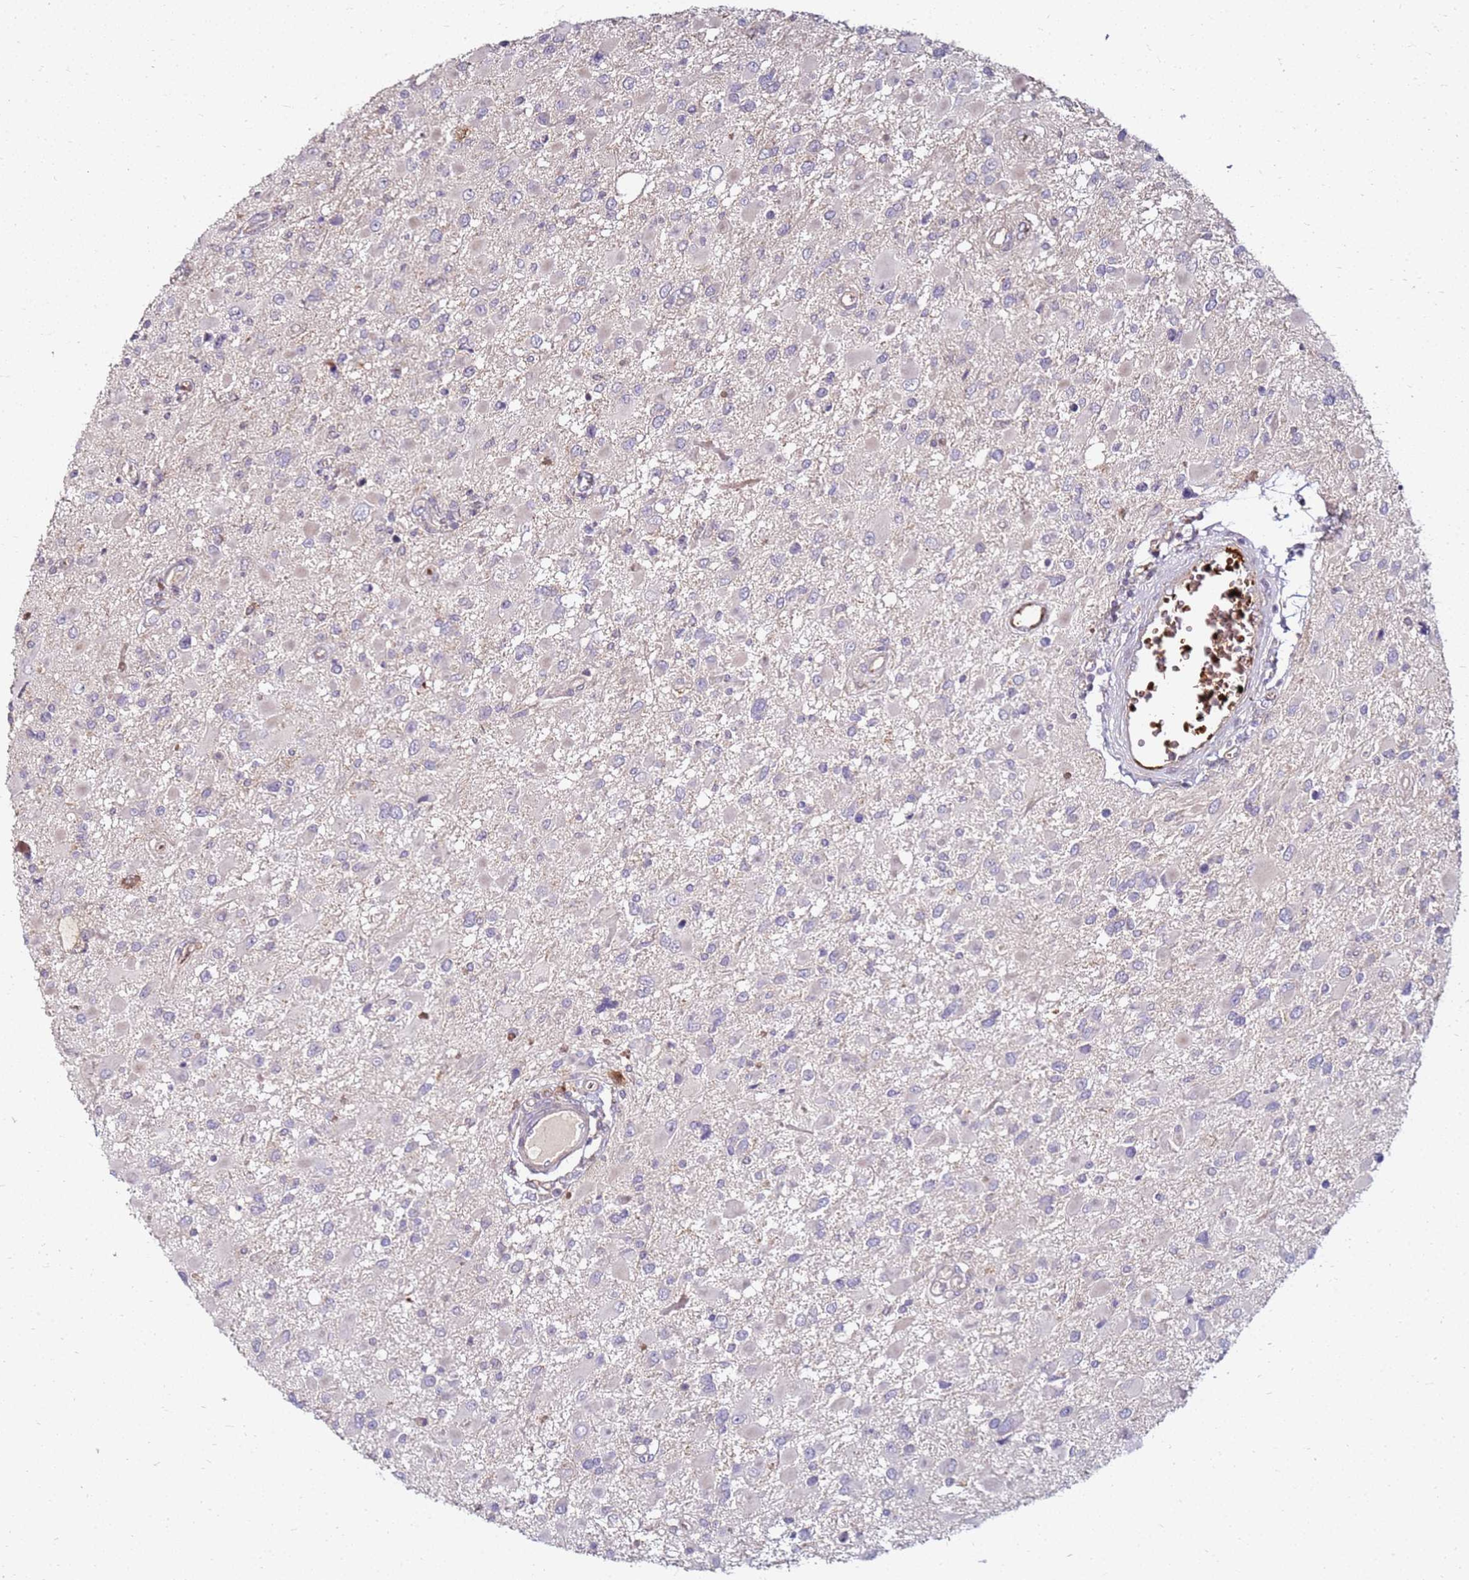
{"staining": {"intensity": "negative", "quantity": "none", "location": "none"}, "tissue": "glioma", "cell_type": "Tumor cells", "image_type": "cancer", "snomed": [{"axis": "morphology", "description": "Glioma, malignant, High grade"}, {"axis": "topography", "description": "Brain"}], "caption": "Immunohistochemistry (IHC) of human glioma exhibits no staining in tumor cells. (DAB (3,3'-diaminobenzidine) IHC with hematoxylin counter stain).", "gene": "RNF11", "patient": {"sex": "male", "age": 53}}